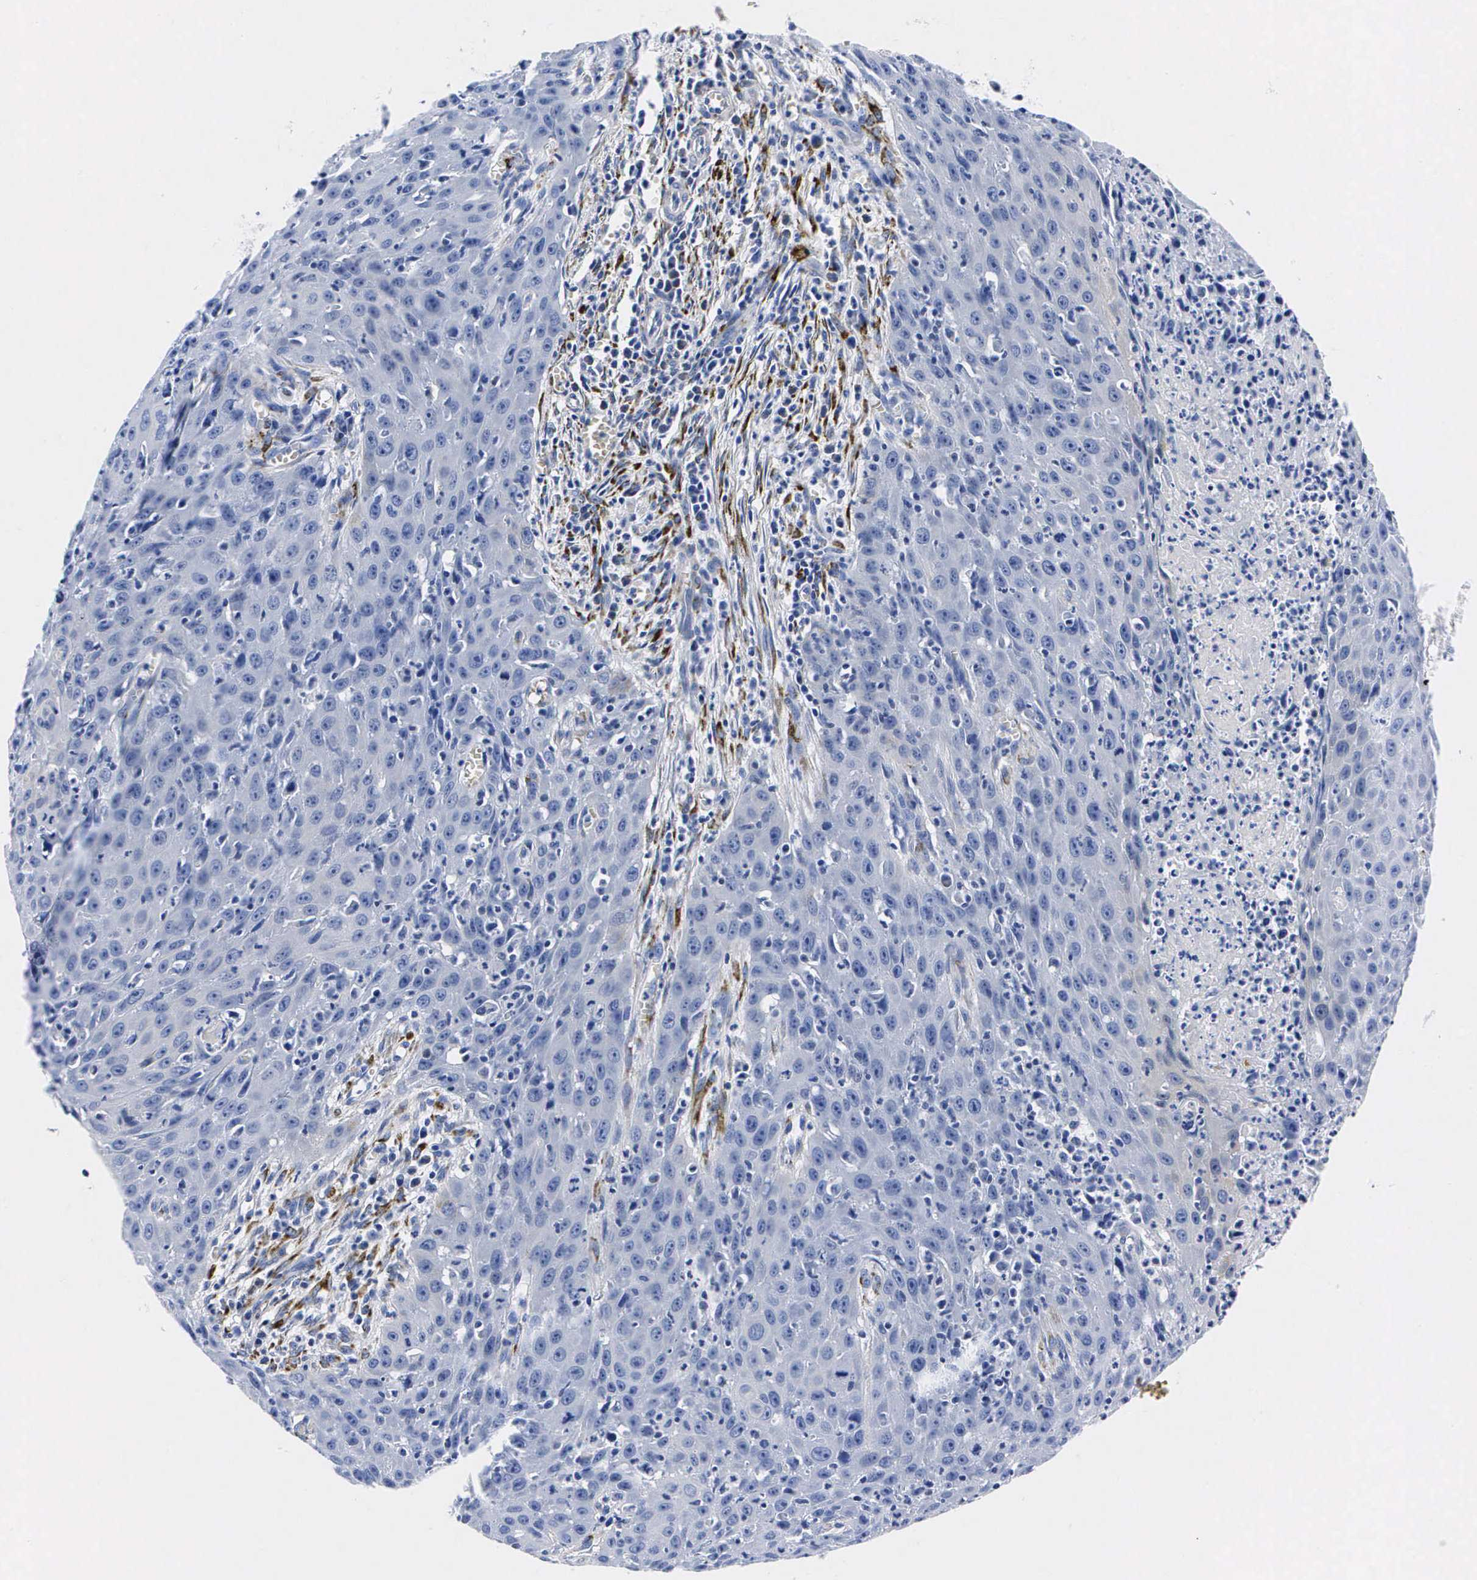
{"staining": {"intensity": "negative", "quantity": "none", "location": "none"}, "tissue": "urothelial cancer", "cell_type": "Tumor cells", "image_type": "cancer", "snomed": [{"axis": "morphology", "description": "Urothelial carcinoma, High grade"}, {"axis": "topography", "description": "Urinary bladder"}], "caption": "DAB (3,3'-diaminobenzidine) immunohistochemical staining of human urothelial cancer reveals no significant positivity in tumor cells. The staining was performed using DAB to visualize the protein expression in brown, while the nuclei were stained in blue with hematoxylin (Magnification: 20x).", "gene": "ENO2", "patient": {"sex": "male", "age": 66}}